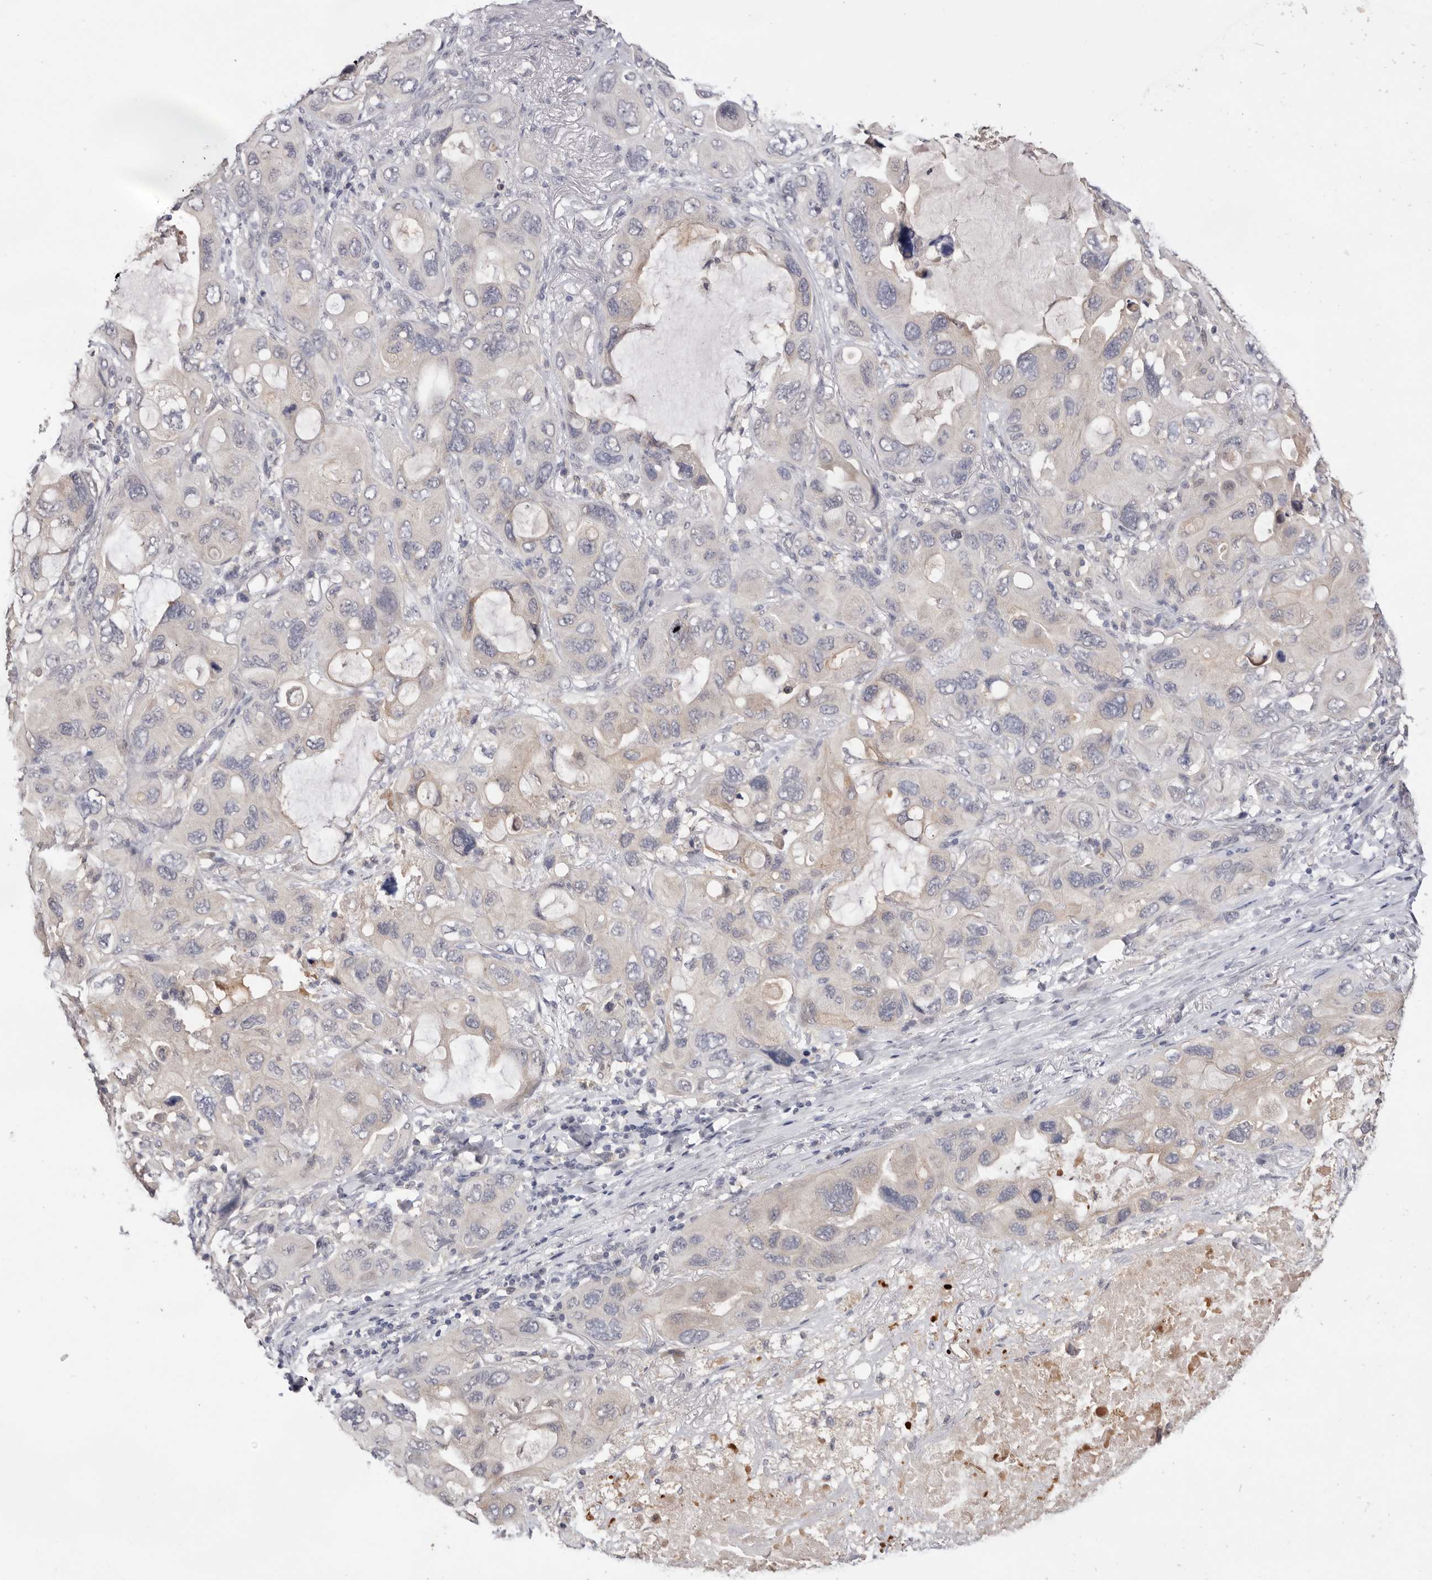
{"staining": {"intensity": "negative", "quantity": "none", "location": "none"}, "tissue": "lung cancer", "cell_type": "Tumor cells", "image_type": "cancer", "snomed": [{"axis": "morphology", "description": "Squamous cell carcinoma, NOS"}, {"axis": "topography", "description": "Lung"}], "caption": "There is no significant staining in tumor cells of lung squamous cell carcinoma.", "gene": "DOP1A", "patient": {"sex": "female", "age": 73}}